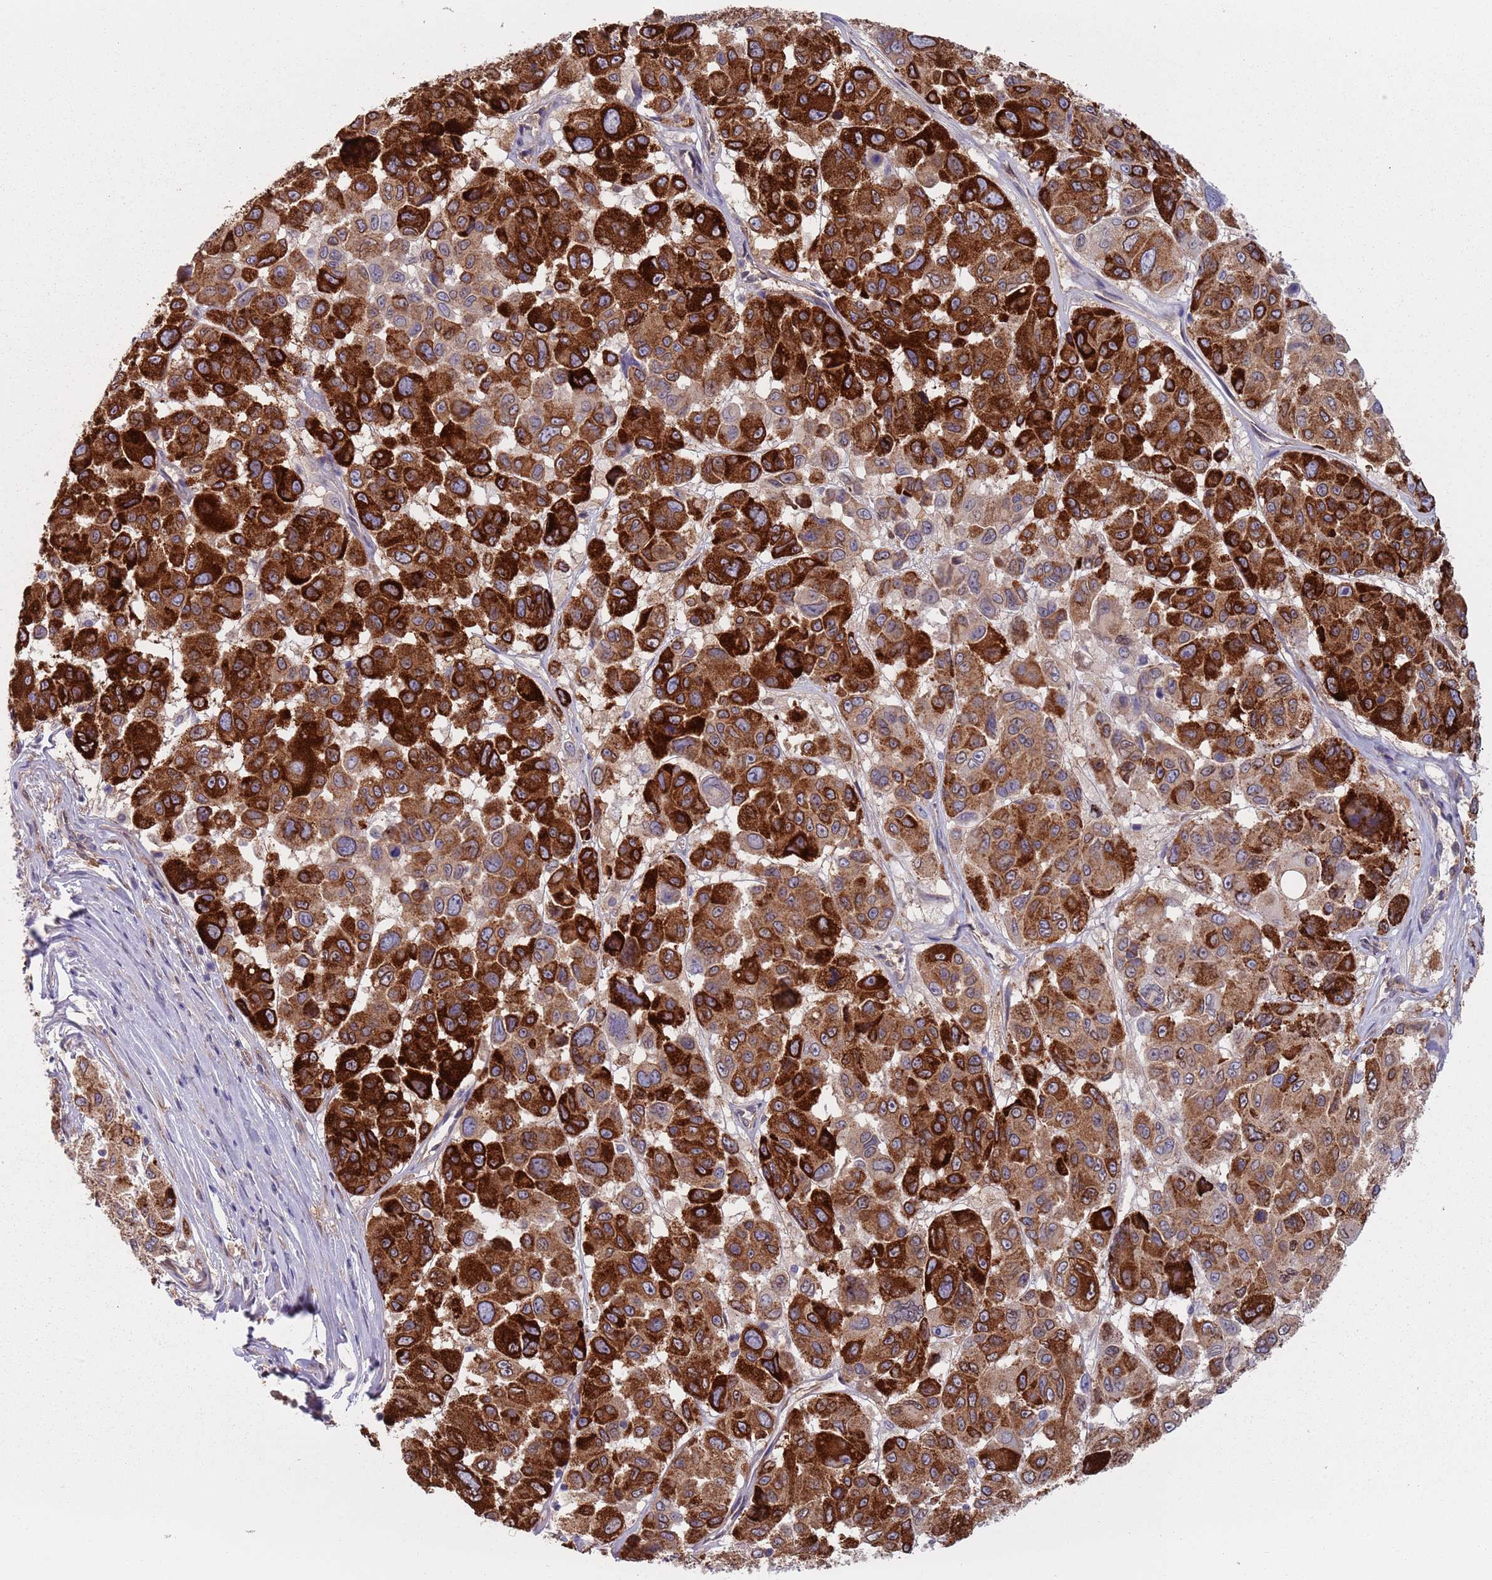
{"staining": {"intensity": "strong", "quantity": ">75%", "location": "cytoplasmic/membranous"}, "tissue": "melanoma", "cell_type": "Tumor cells", "image_type": "cancer", "snomed": [{"axis": "morphology", "description": "Malignant melanoma, NOS"}, {"axis": "topography", "description": "Skin"}], "caption": "A brown stain labels strong cytoplasmic/membranous staining of a protein in human malignant melanoma tumor cells.", "gene": "APPL2", "patient": {"sex": "female", "age": 66}}